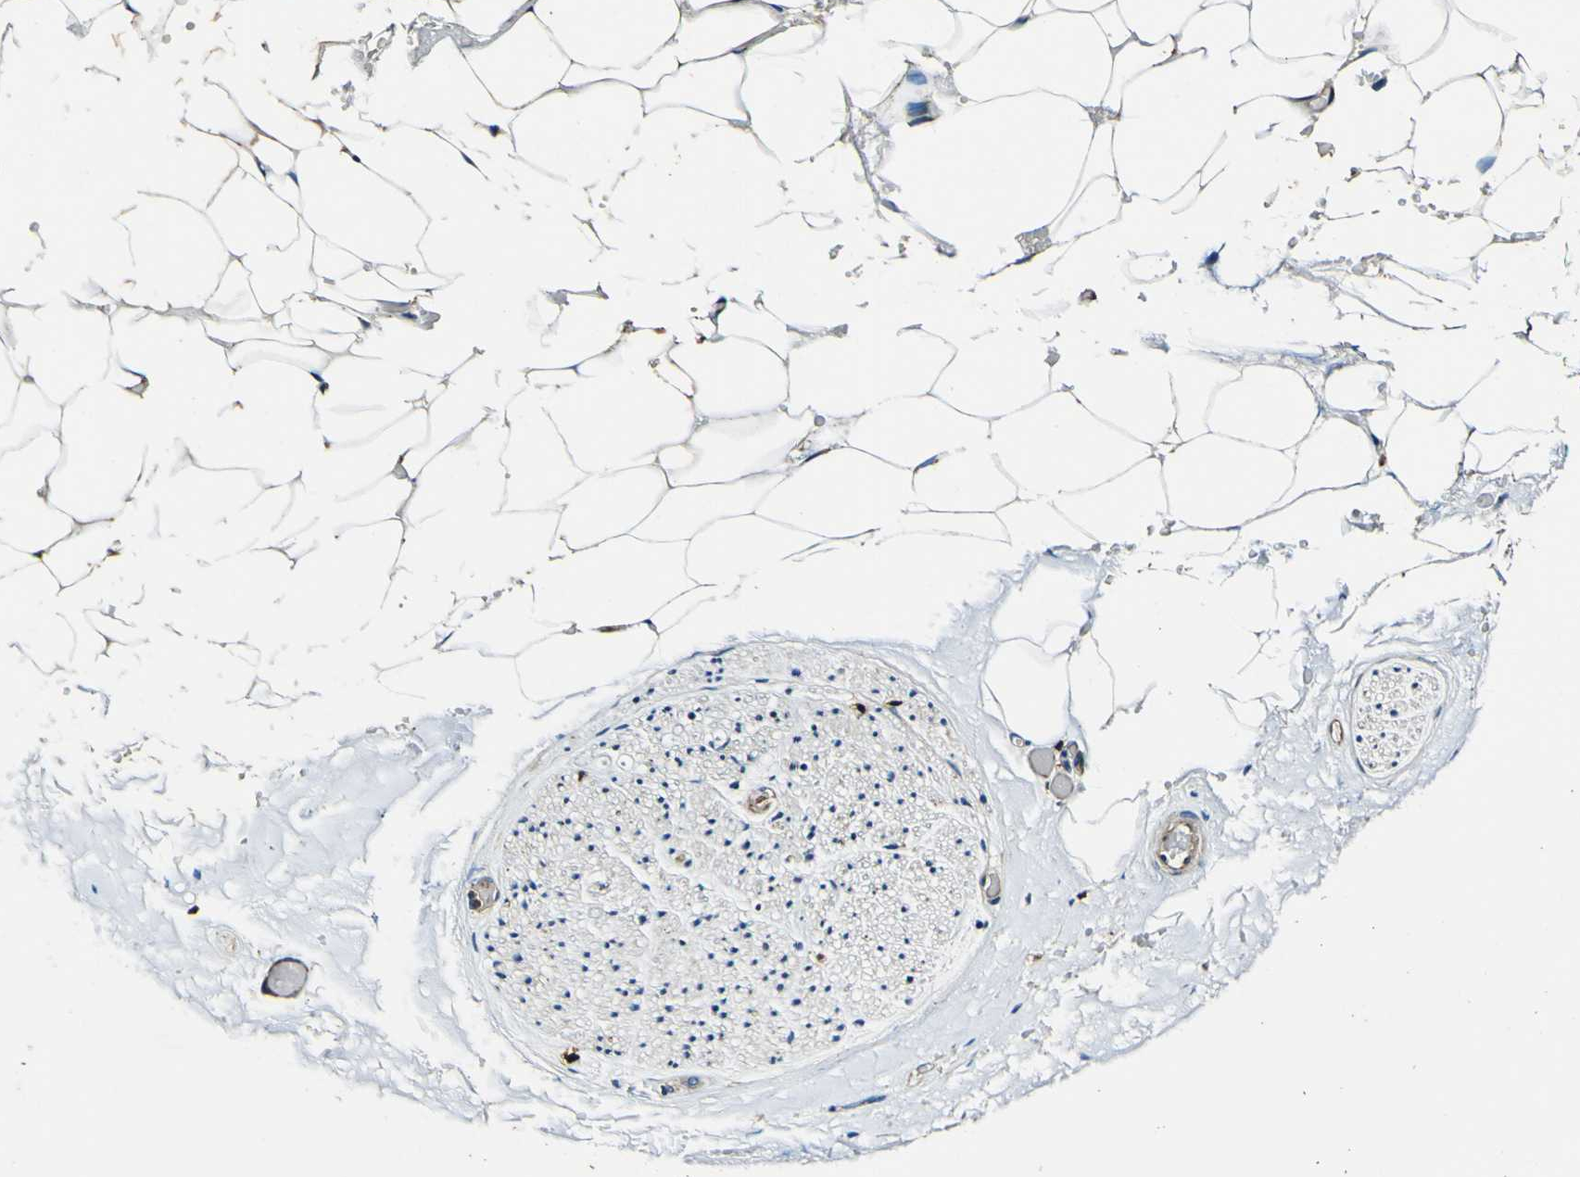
{"staining": {"intensity": "weak", "quantity": "25%-75%", "location": "cytoplasmic/membranous"}, "tissue": "adipose tissue", "cell_type": "Adipocytes", "image_type": "normal", "snomed": [{"axis": "morphology", "description": "Normal tissue, NOS"}, {"axis": "topography", "description": "Peripheral nerve tissue"}], "caption": "Adipocytes reveal low levels of weak cytoplasmic/membranous staining in approximately 25%-75% of cells in unremarkable adipose tissue.", "gene": "RHOT2", "patient": {"sex": "male", "age": 70}}